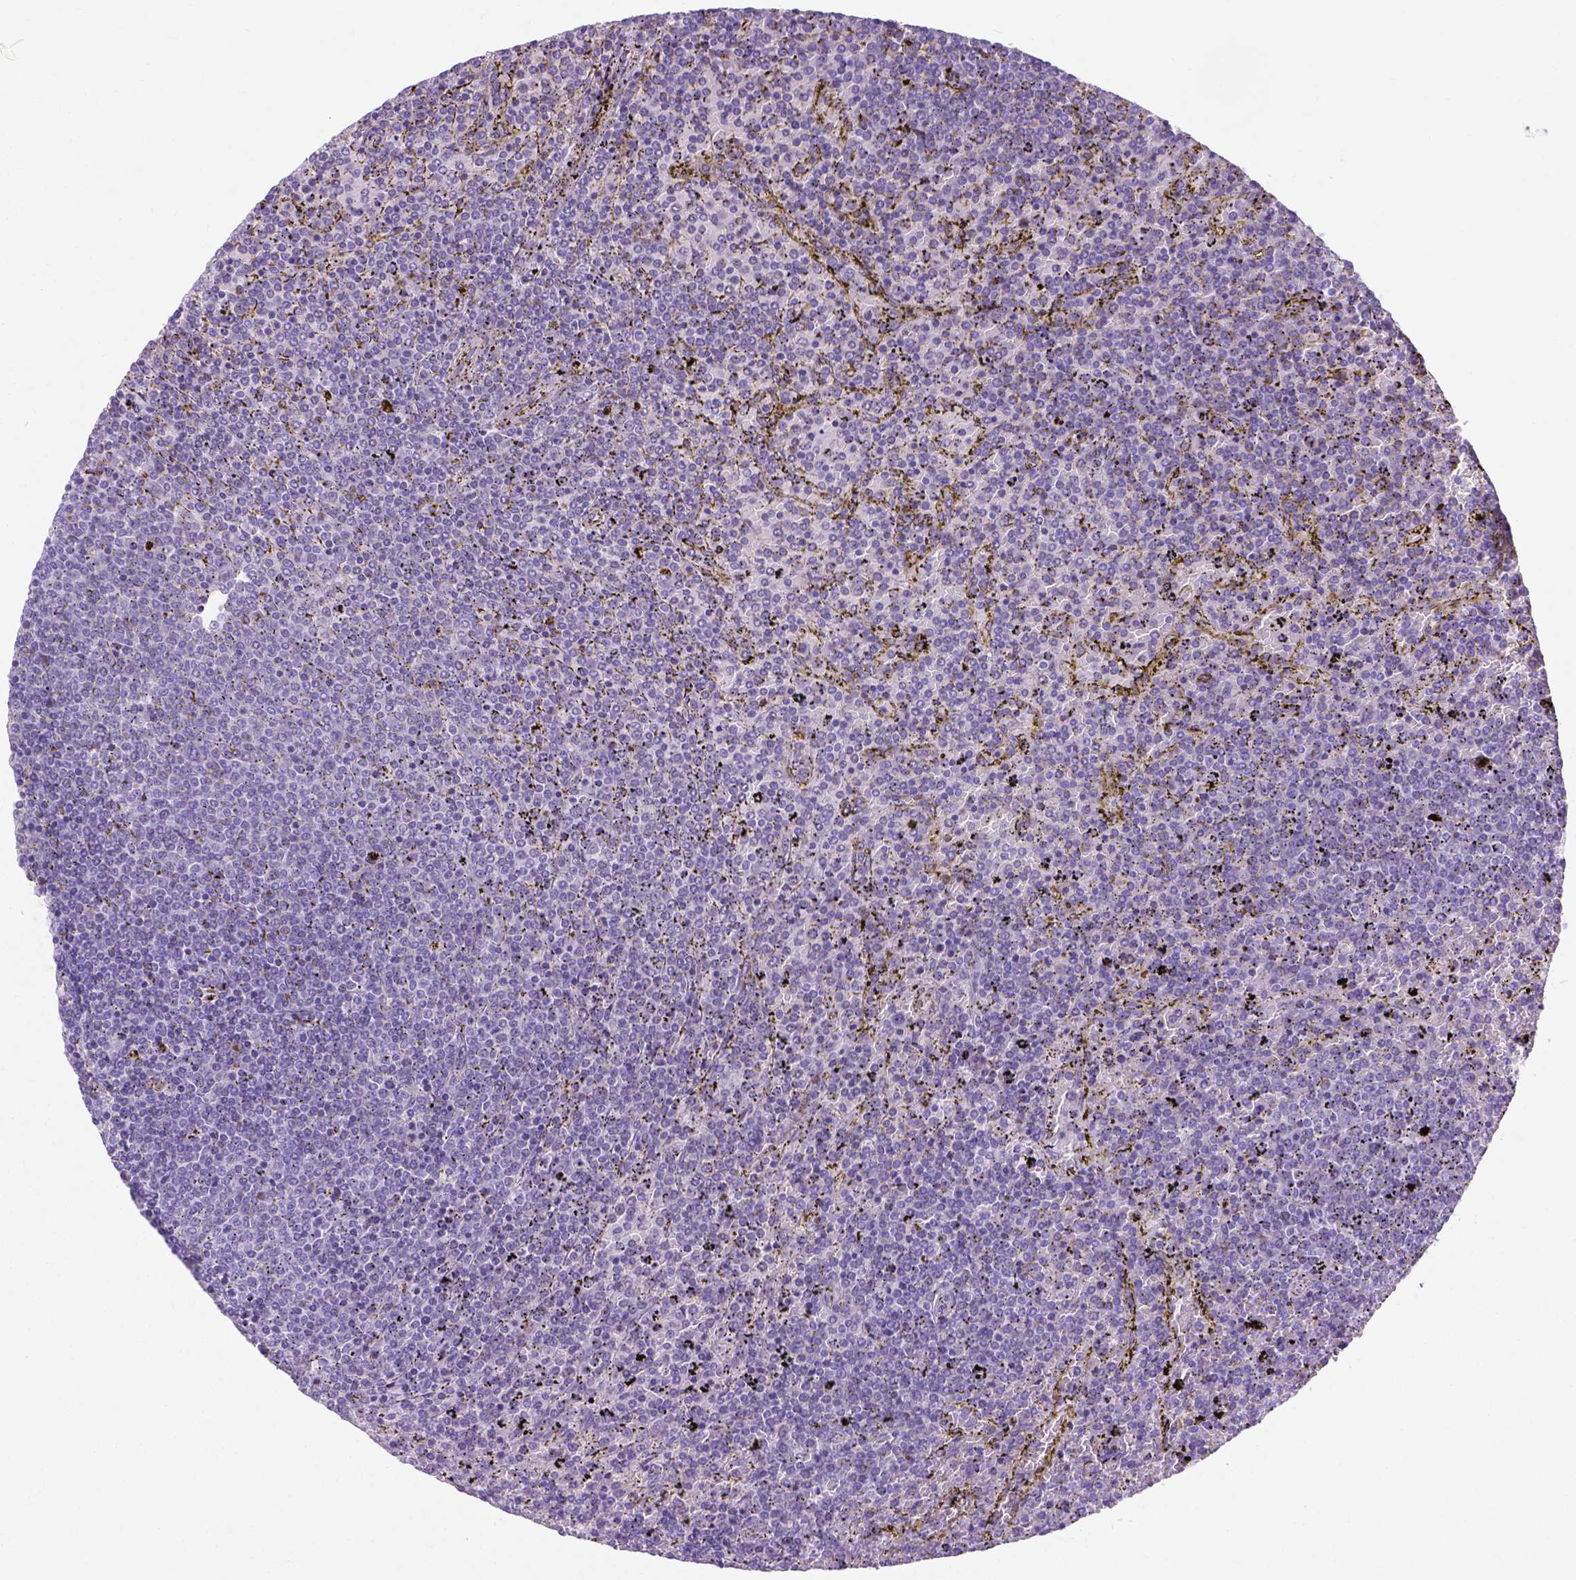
{"staining": {"intensity": "negative", "quantity": "none", "location": "none"}, "tissue": "lymphoma", "cell_type": "Tumor cells", "image_type": "cancer", "snomed": [{"axis": "morphology", "description": "Malignant lymphoma, non-Hodgkin's type, Low grade"}, {"axis": "topography", "description": "Spleen"}], "caption": "Lymphoma was stained to show a protein in brown. There is no significant staining in tumor cells. (DAB (3,3'-diaminobenzidine) immunohistochemistry (IHC) visualized using brightfield microscopy, high magnification).", "gene": "MYH15", "patient": {"sex": "female", "age": 77}}